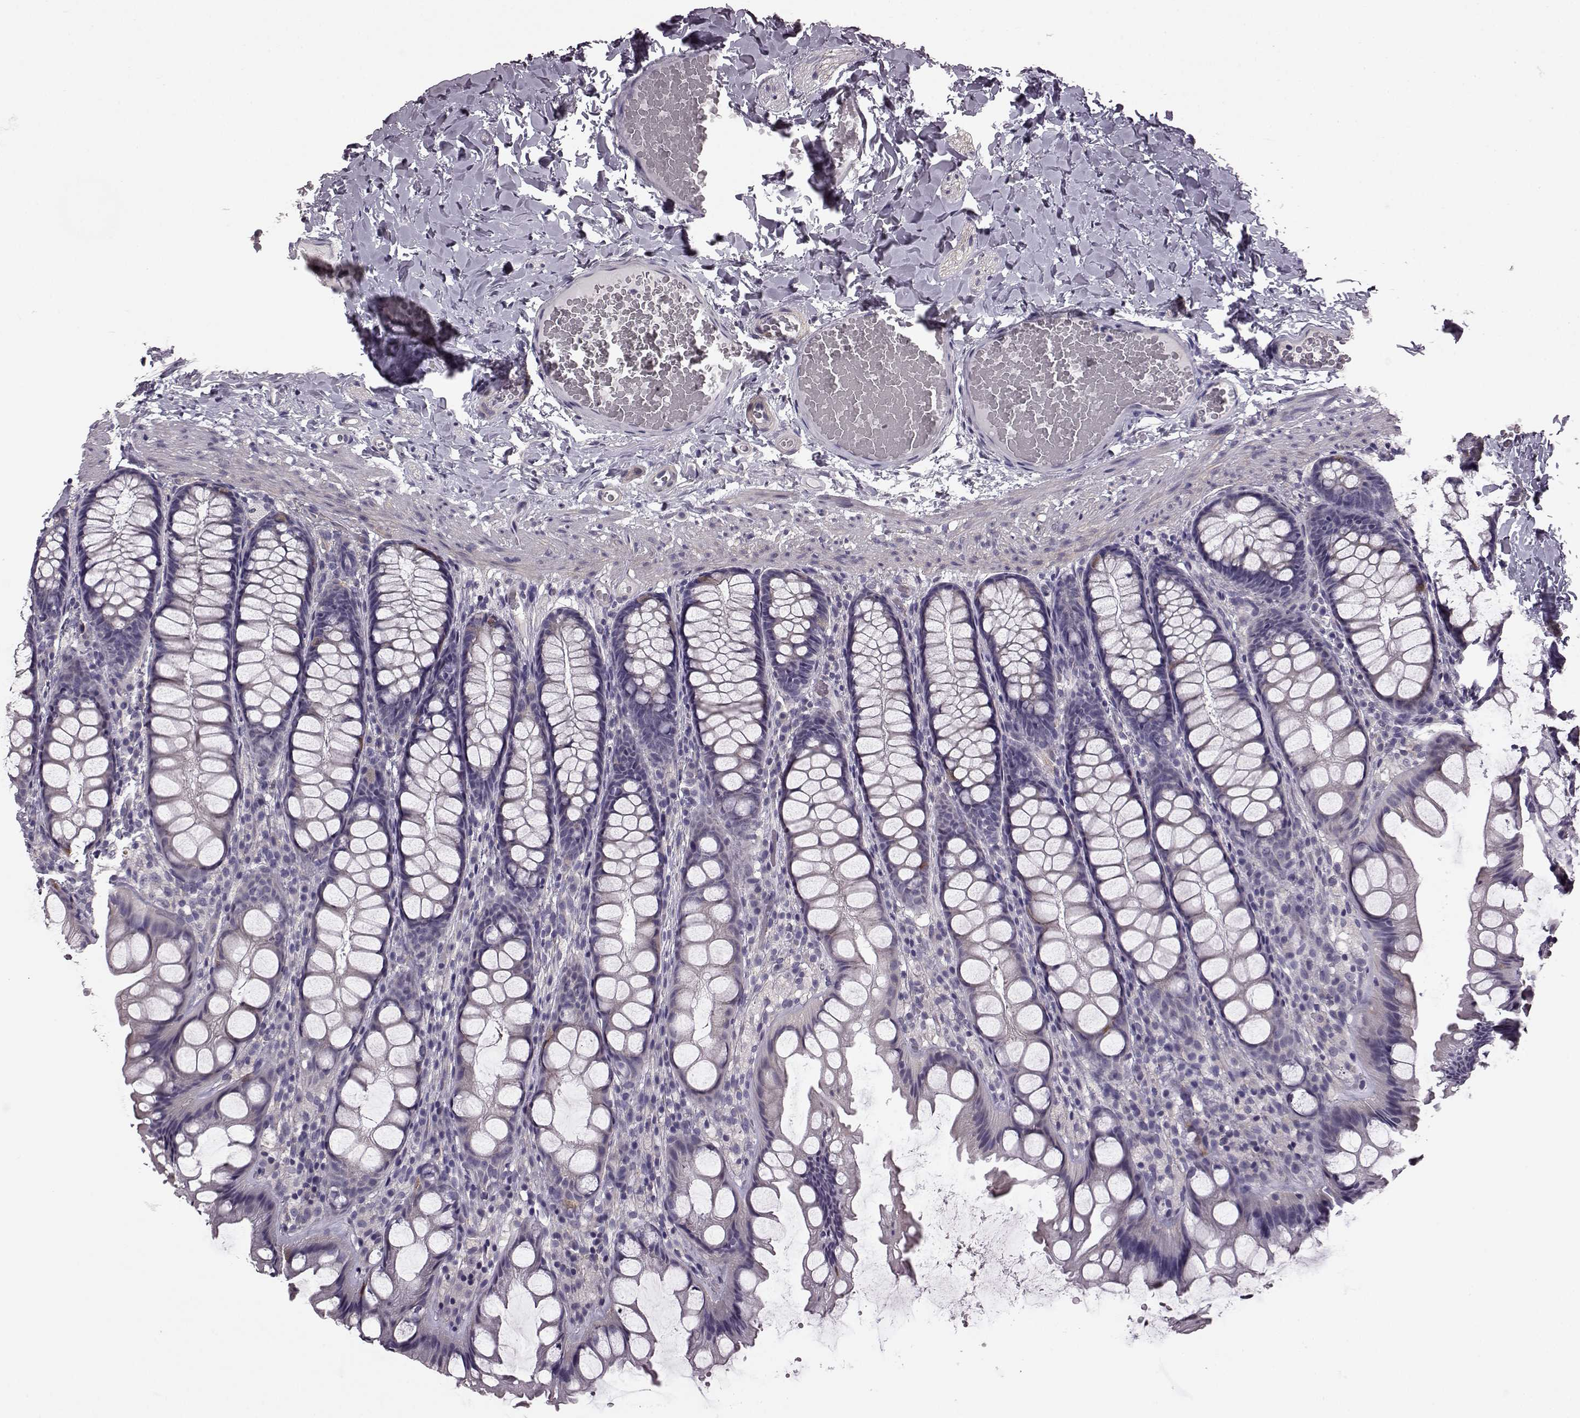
{"staining": {"intensity": "negative", "quantity": "none", "location": "none"}, "tissue": "colon", "cell_type": "Endothelial cells", "image_type": "normal", "snomed": [{"axis": "morphology", "description": "Normal tissue, NOS"}, {"axis": "topography", "description": "Colon"}], "caption": "Immunohistochemistry micrograph of benign colon: human colon stained with DAB (3,3'-diaminobenzidine) demonstrates no significant protein staining in endothelial cells.", "gene": "GRK1", "patient": {"sex": "male", "age": 47}}